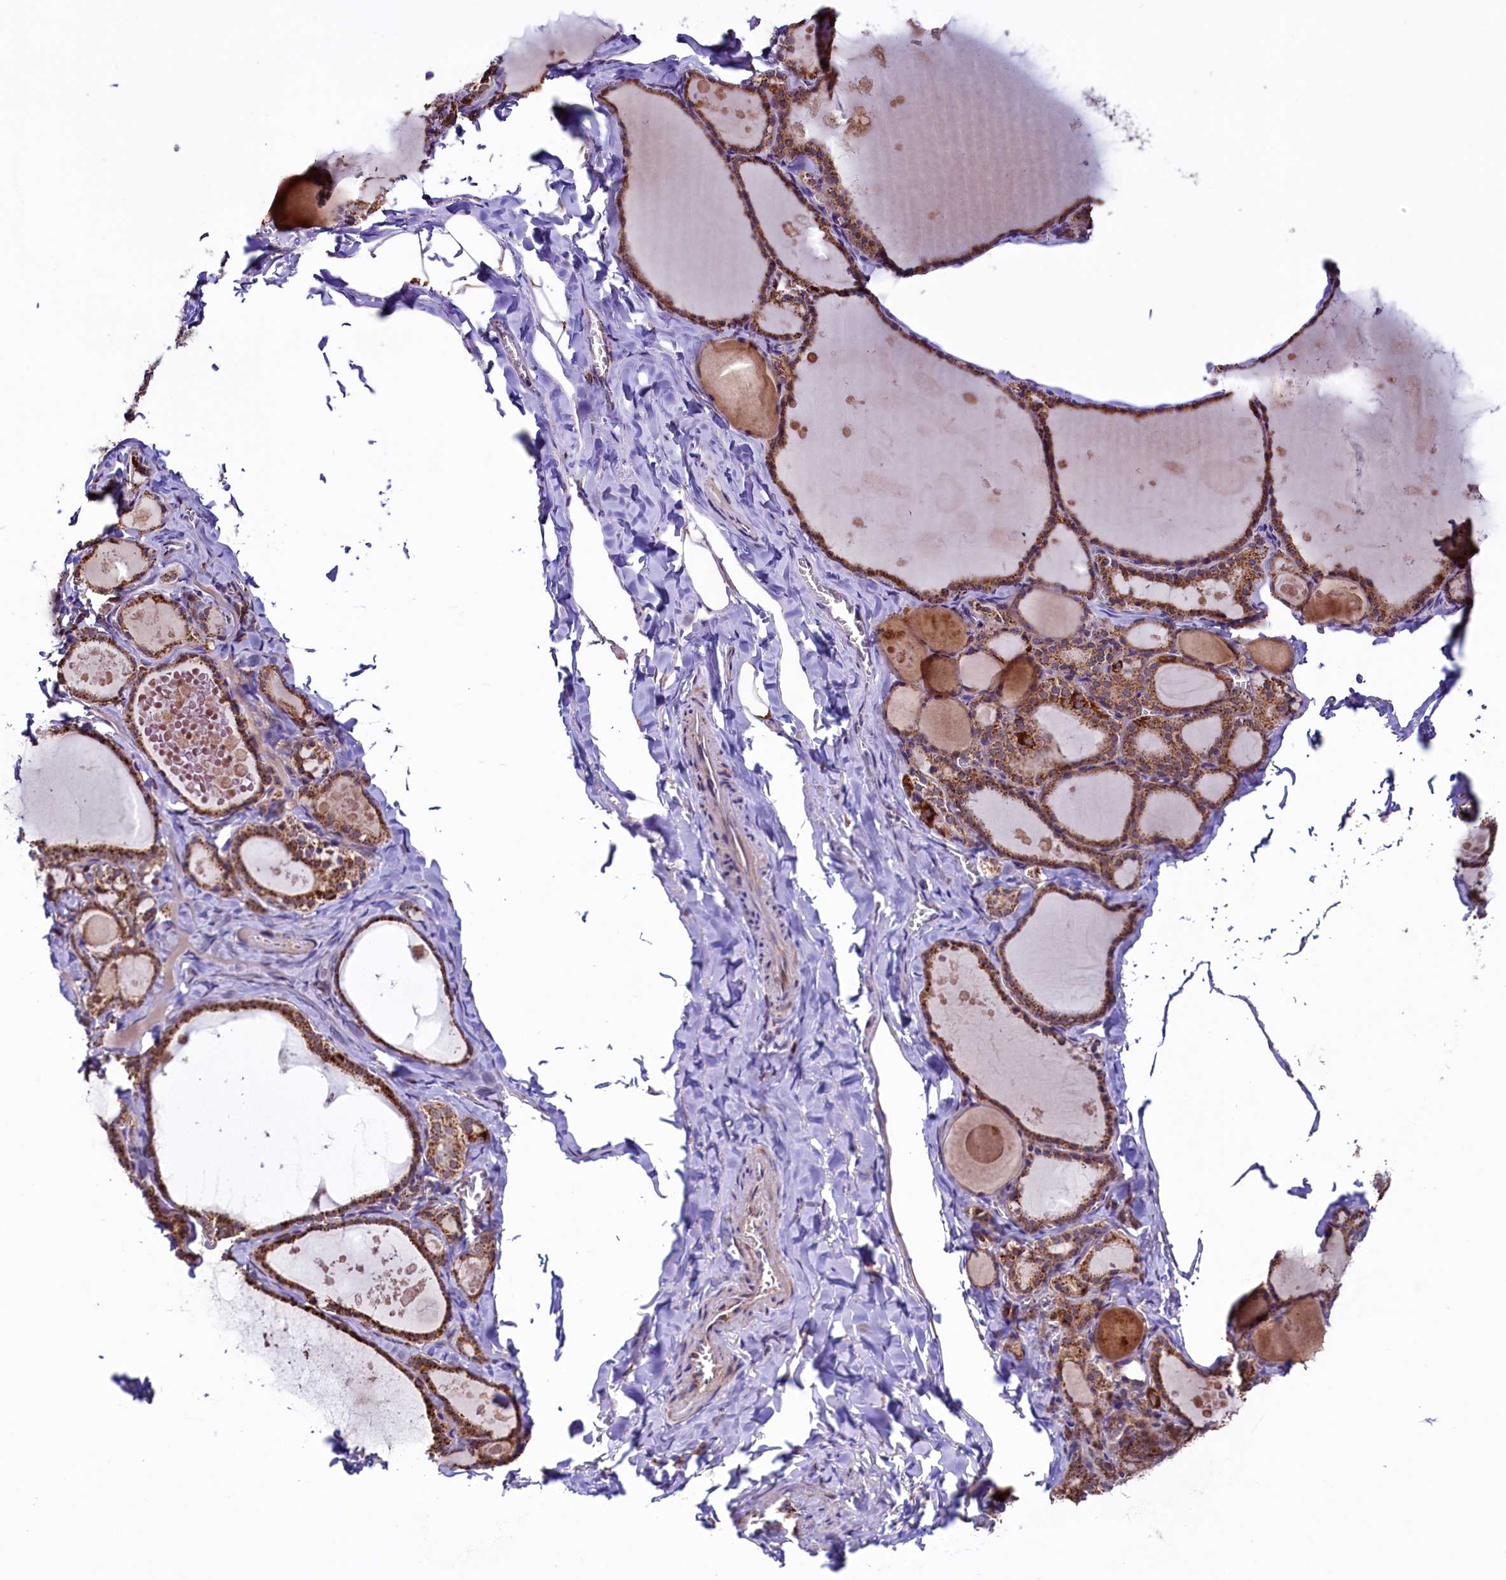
{"staining": {"intensity": "moderate", "quantity": ">75%", "location": "cytoplasmic/membranous"}, "tissue": "thyroid gland", "cell_type": "Glandular cells", "image_type": "normal", "snomed": [{"axis": "morphology", "description": "Normal tissue, NOS"}, {"axis": "topography", "description": "Thyroid gland"}], "caption": "Immunohistochemistry (IHC) photomicrograph of normal human thyroid gland stained for a protein (brown), which demonstrates medium levels of moderate cytoplasmic/membranous expression in about >75% of glandular cells.", "gene": "STARD5", "patient": {"sex": "male", "age": 56}}